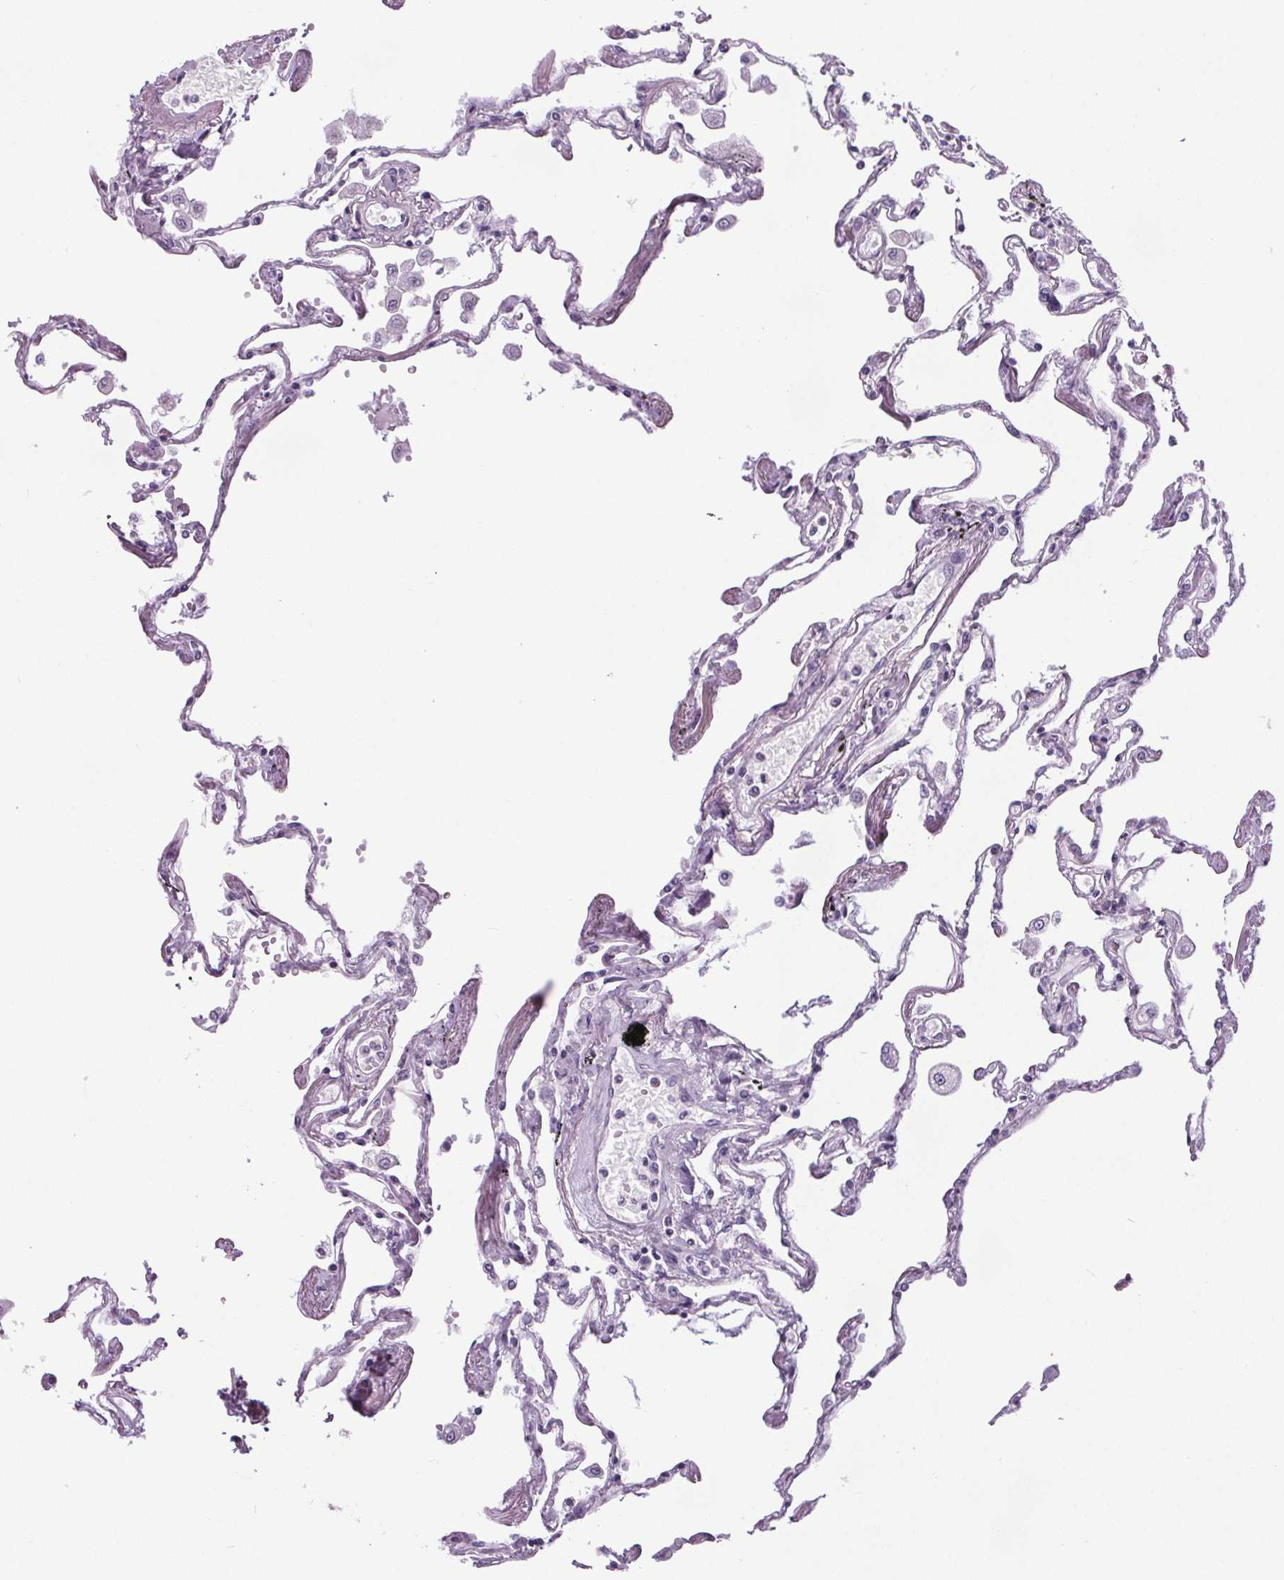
{"staining": {"intensity": "negative", "quantity": "none", "location": "none"}, "tissue": "lung", "cell_type": "Alveolar cells", "image_type": "normal", "snomed": [{"axis": "morphology", "description": "Normal tissue, NOS"}, {"axis": "morphology", "description": "Adenocarcinoma, NOS"}, {"axis": "topography", "description": "Cartilage tissue"}, {"axis": "topography", "description": "Lung"}], "caption": "Alveolar cells show no significant protein positivity in unremarkable lung.", "gene": "ELAVL2", "patient": {"sex": "female", "age": 67}}